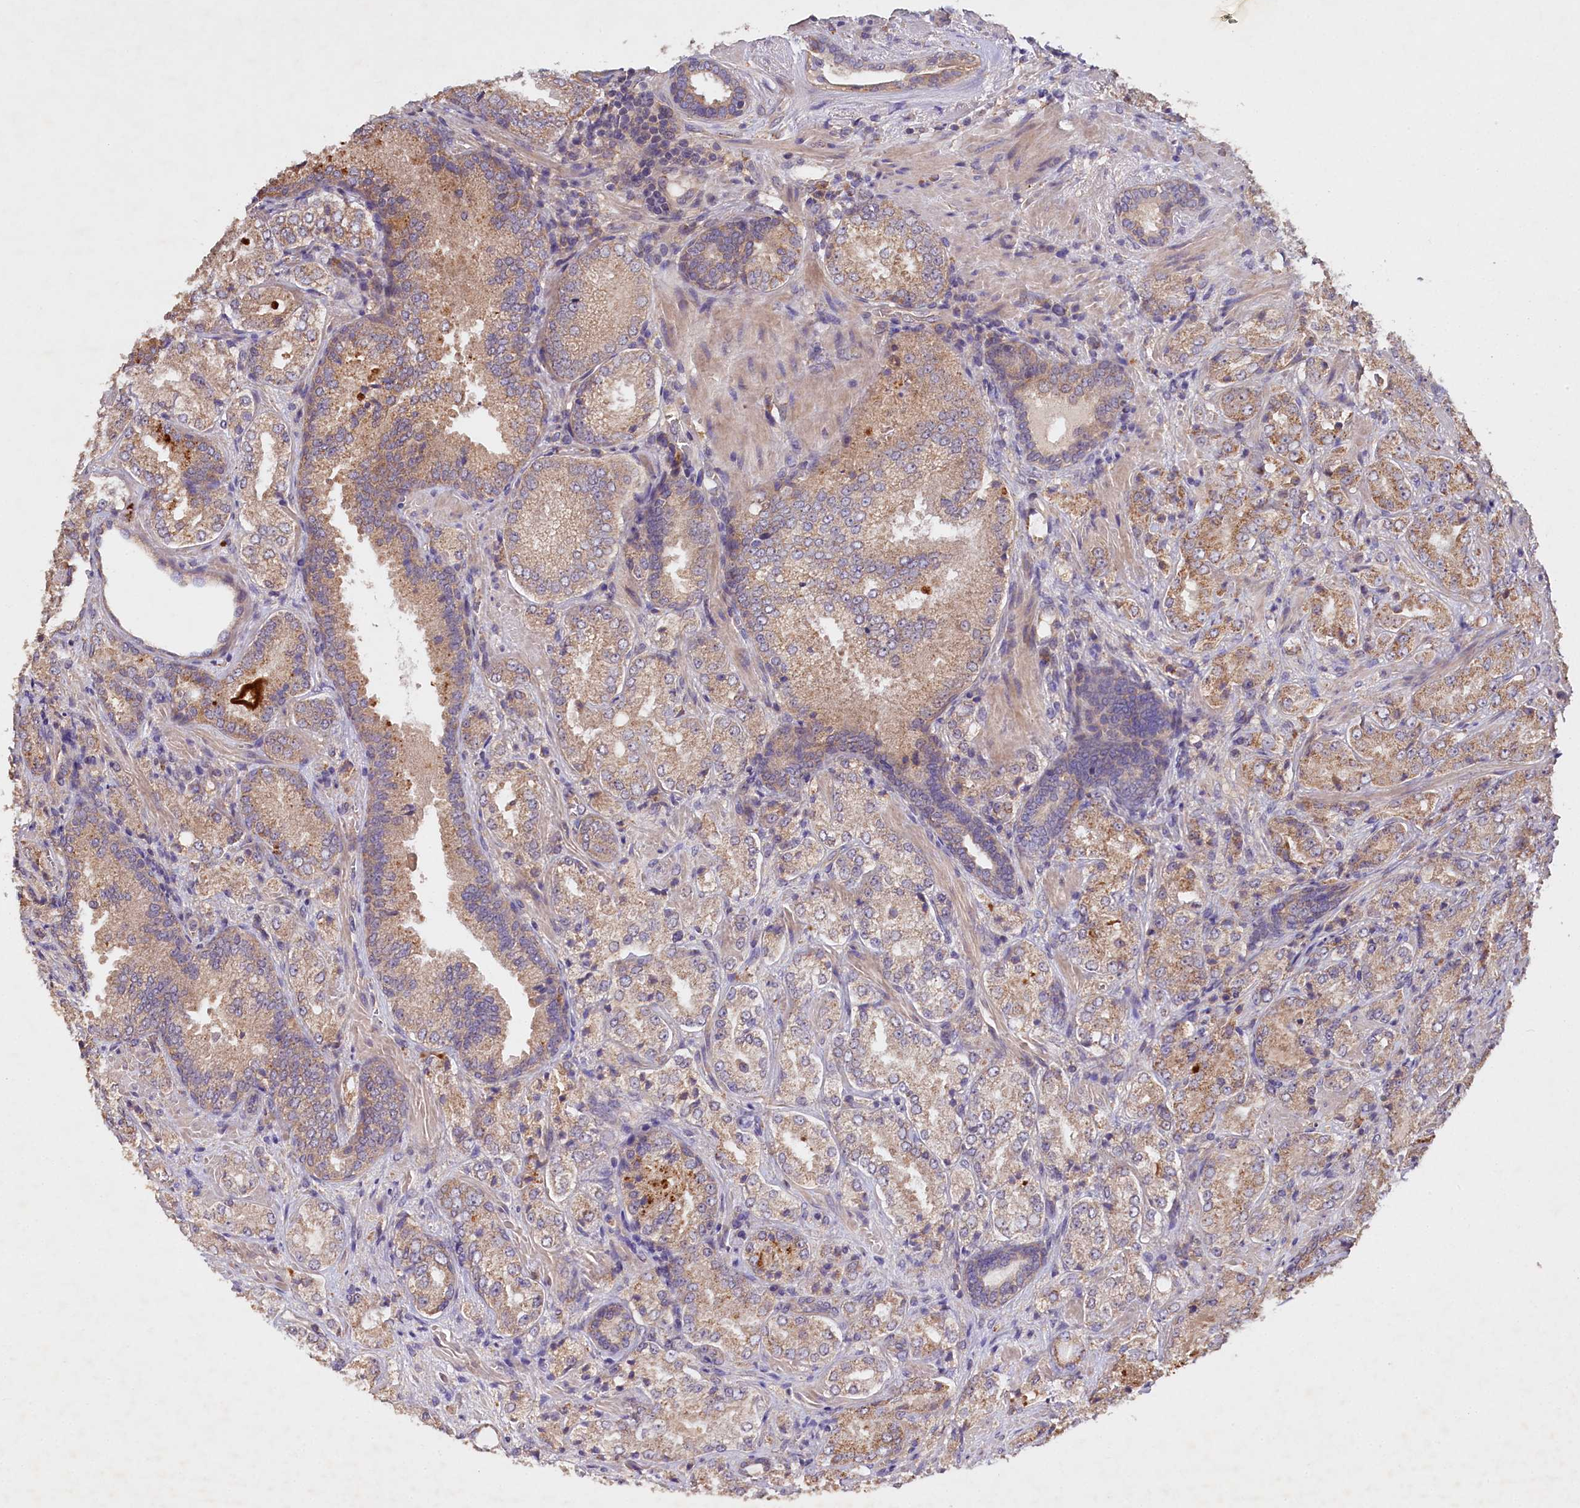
{"staining": {"intensity": "moderate", "quantity": "25%-75%", "location": "cytoplasmic/membranous"}, "tissue": "prostate cancer", "cell_type": "Tumor cells", "image_type": "cancer", "snomed": [{"axis": "morphology", "description": "Adenocarcinoma, Low grade"}, {"axis": "topography", "description": "Prostate"}], "caption": "DAB (3,3'-diaminobenzidine) immunohistochemical staining of human adenocarcinoma (low-grade) (prostate) displays moderate cytoplasmic/membranous protein staining in approximately 25%-75% of tumor cells.", "gene": "ETFBKMT", "patient": {"sex": "male", "age": 74}}